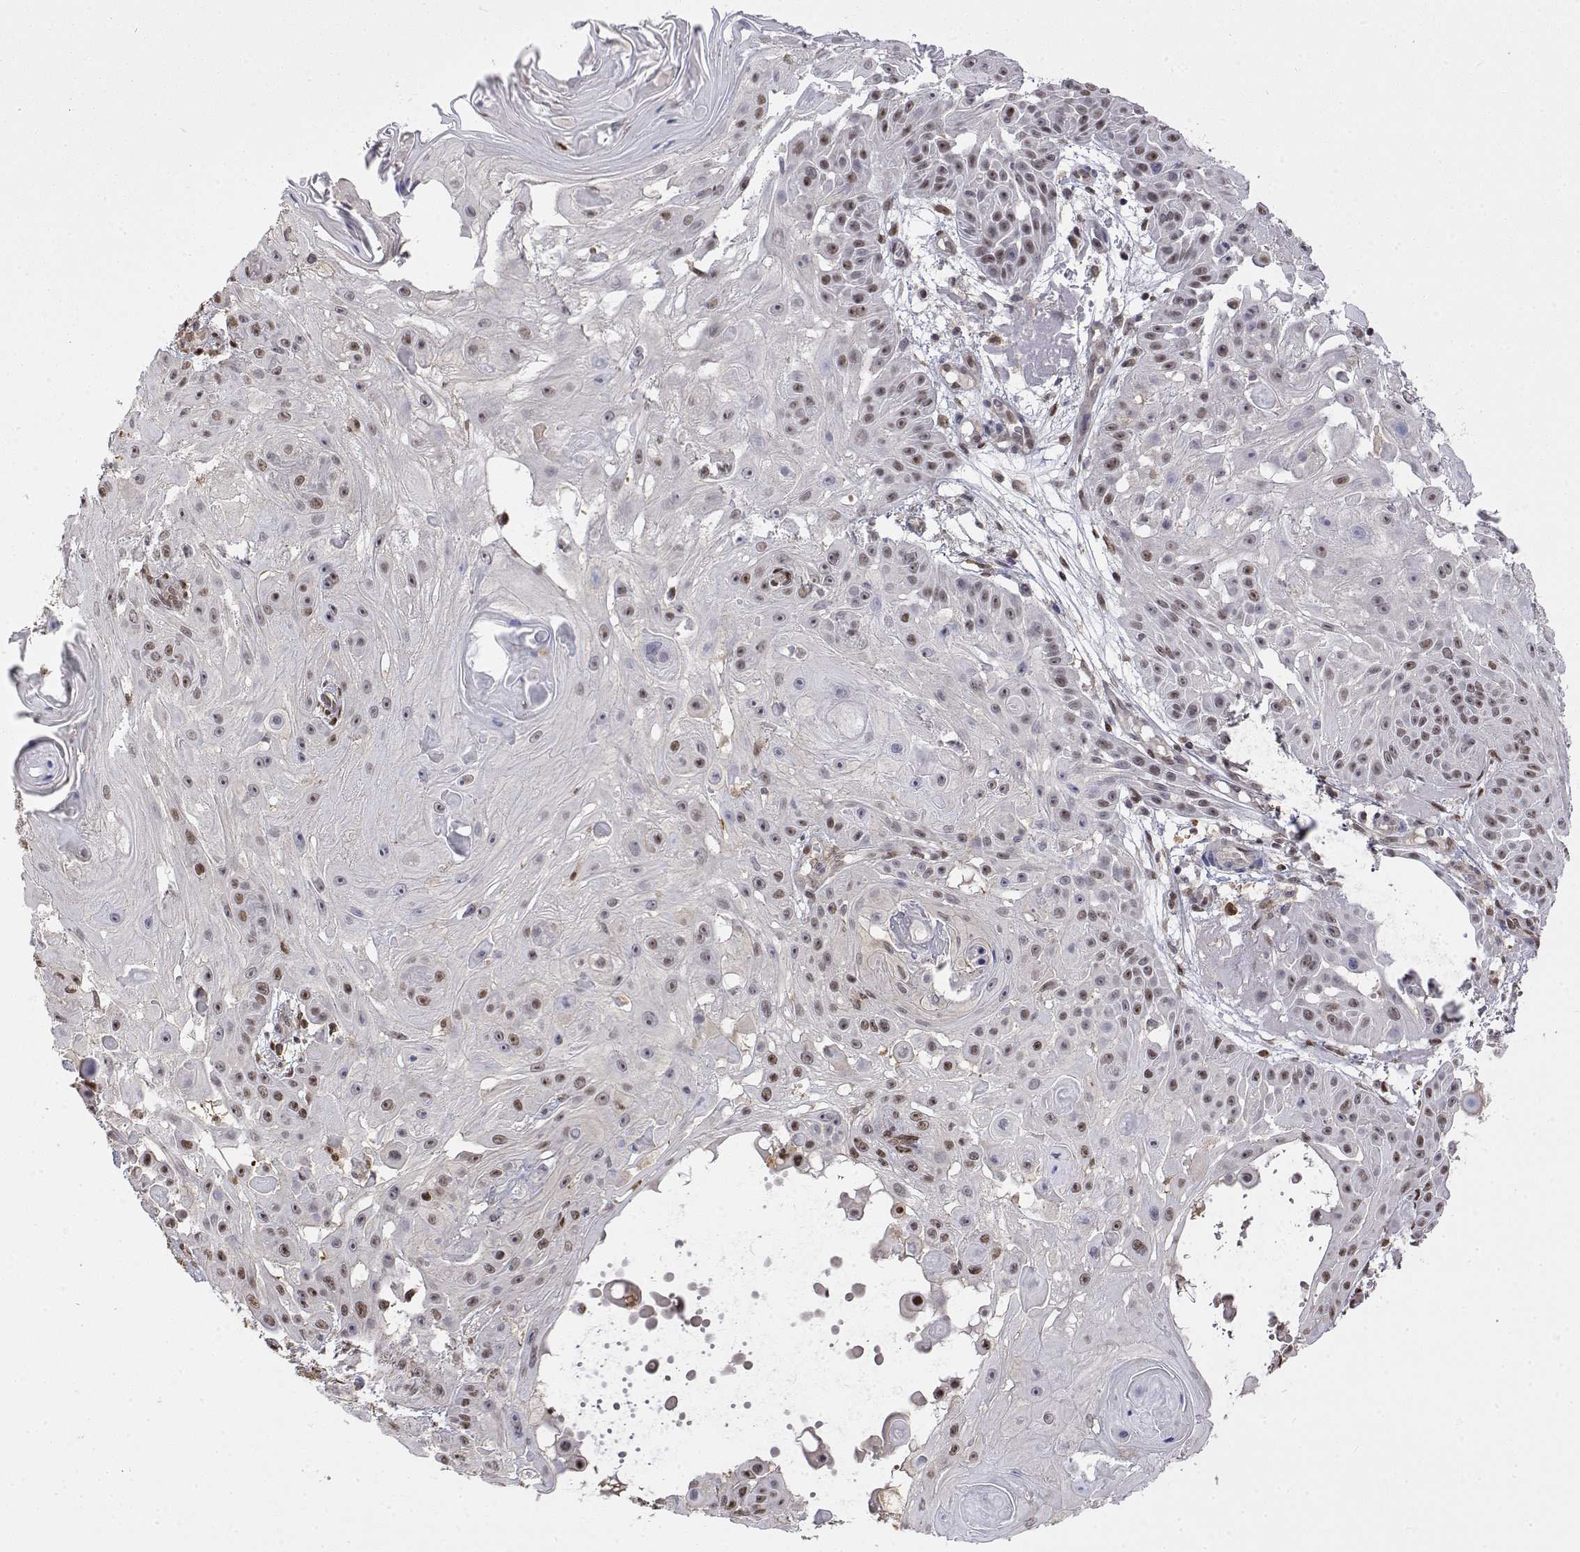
{"staining": {"intensity": "moderate", "quantity": "<25%", "location": "nuclear"}, "tissue": "skin cancer", "cell_type": "Tumor cells", "image_type": "cancer", "snomed": [{"axis": "morphology", "description": "Squamous cell carcinoma, NOS"}, {"axis": "topography", "description": "Skin"}], "caption": "Skin squamous cell carcinoma stained with a brown dye reveals moderate nuclear positive staining in approximately <25% of tumor cells.", "gene": "TPI1", "patient": {"sex": "male", "age": 91}}